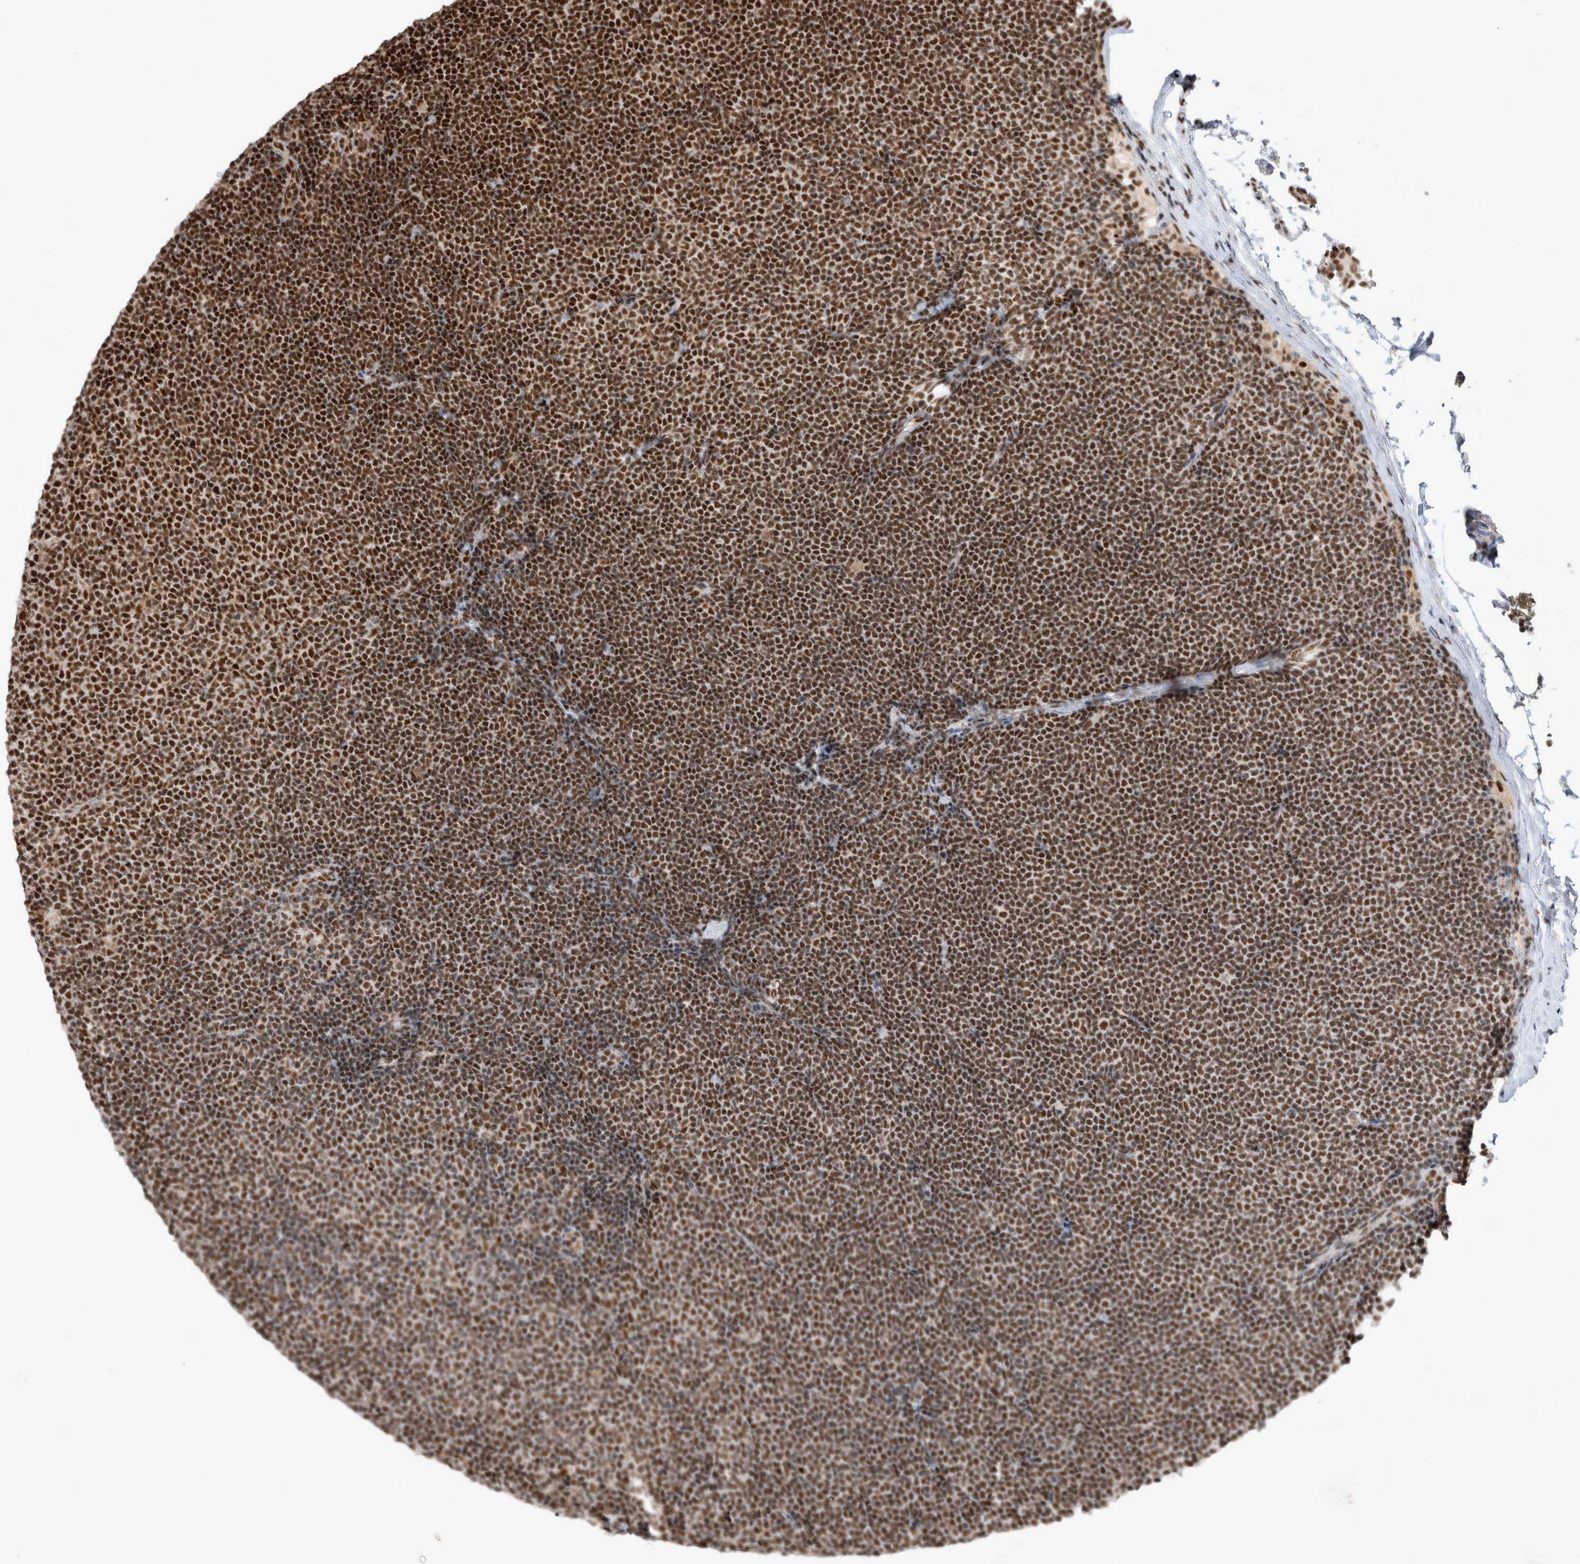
{"staining": {"intensity": "strong", "quantity": ">75%", "location": "nuclear"}, "tissue": "lymphoma", "cell_type": "Tumor cells", "image_type": "cancer", "snomed": [{"axis": "morphology", "description": "Malignant lymphoma, non-Hodgkin's type, Low grade"}, {"axis": "topography", "description": "Lymph node"}], "caption": "Immunohistochemical staining of human low-grade malignant lymphoma, non-Hodgkin's type reveals high levels of strong nuclear expression in approximately >75% of tumor cells.", "gene": "EYA2", "patient": {"sex": "female", "age": 53}}